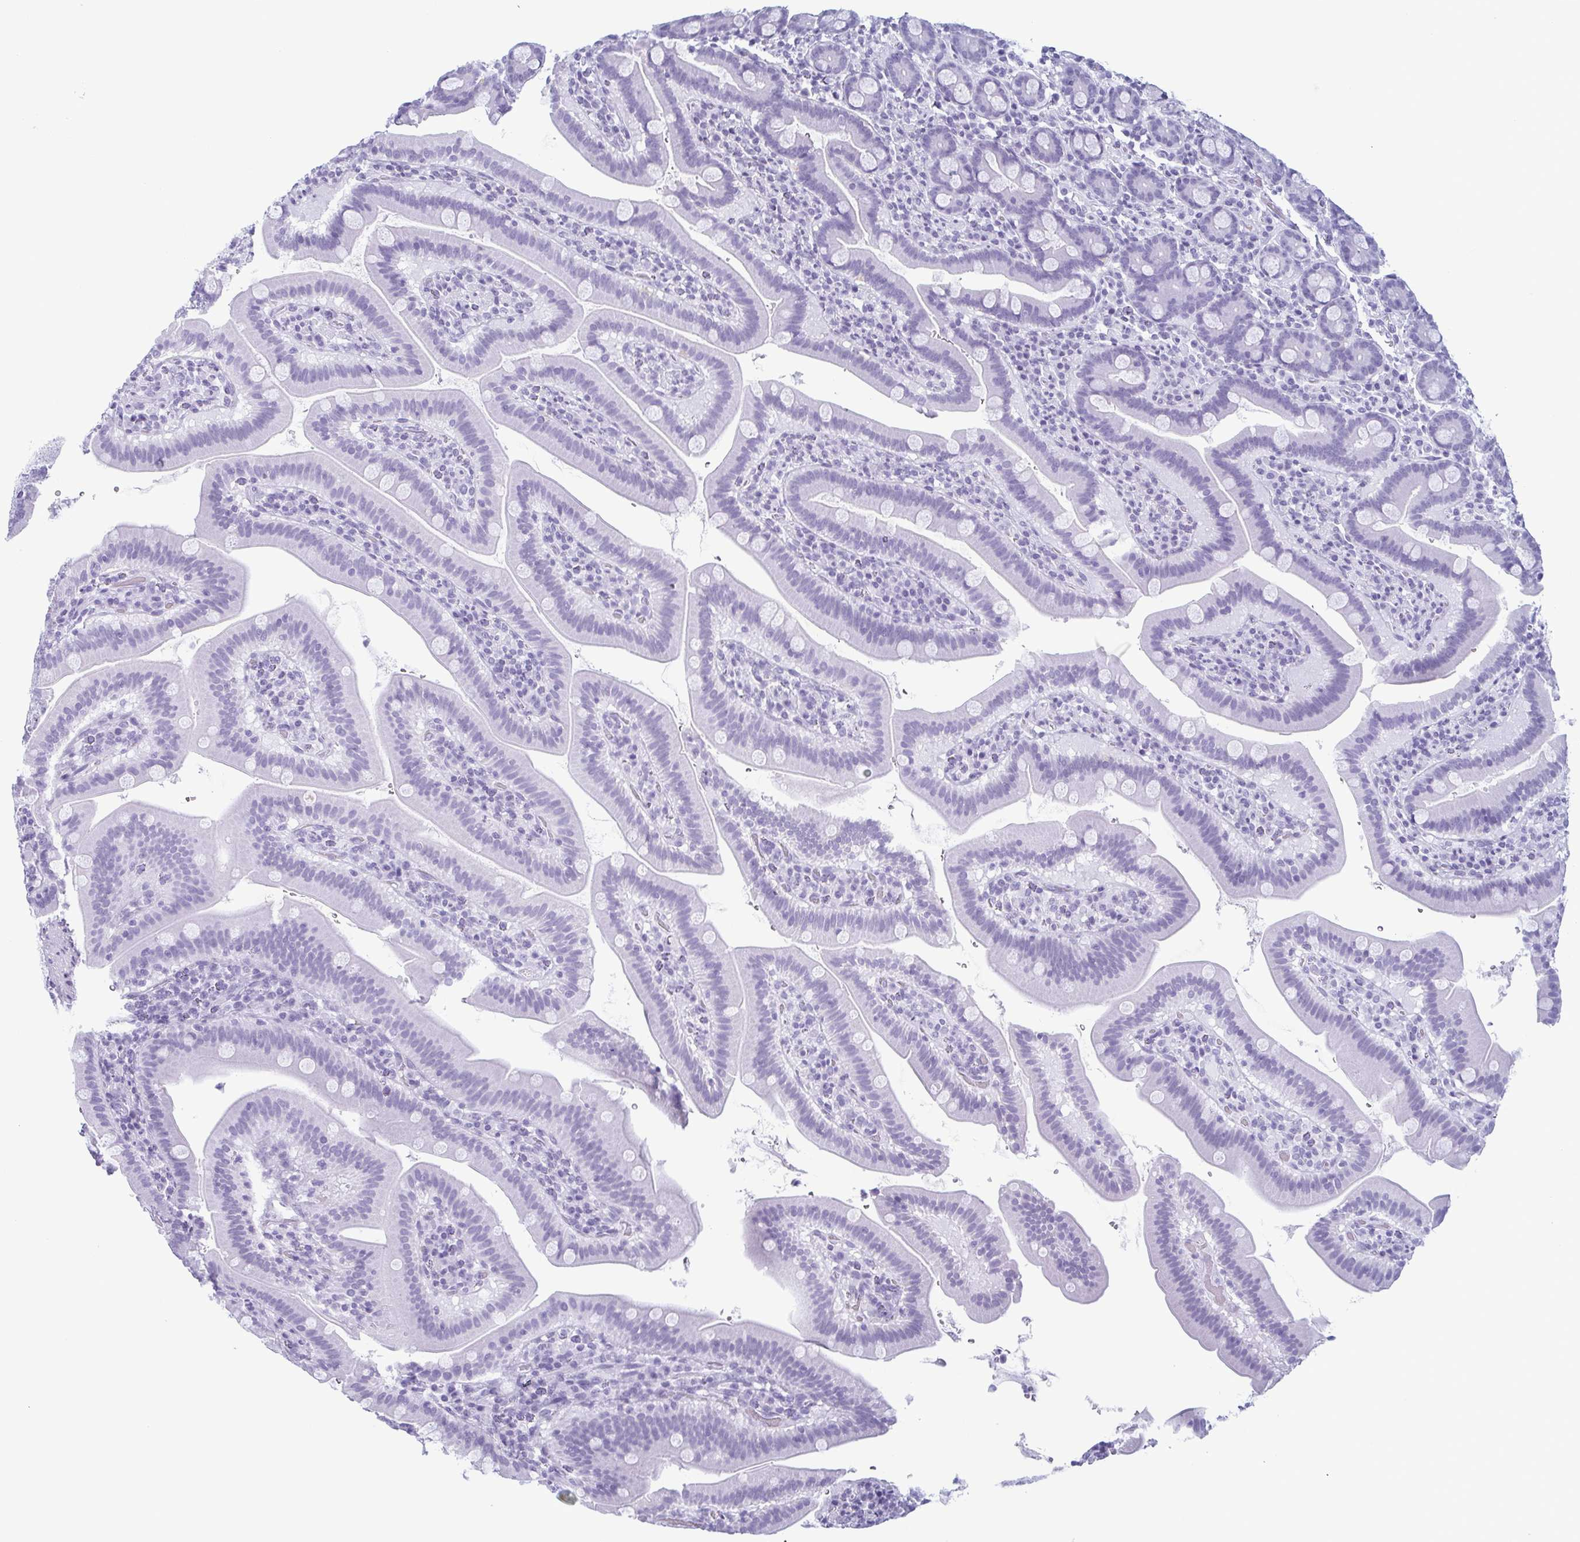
{"staining": {"intensity": "negative", "quantity": "none", "location": "none"}, "tissue": "small intestine", "cell_type": "Glandular cells", "image_type": "normal", "snomed": [{"axis": "morphology", "description": "Normal tissue, NOS"}, {"axis": "topography", "description": "Small intestine"}], "caption": "Immunohistochemical staining of benign small intestine demonstrates no significant staining in glandular cells. (IHC, brightfield microscopy, high magnification).", "gene": "ECM1", "patient": {"sex": "male", "age": 26}}